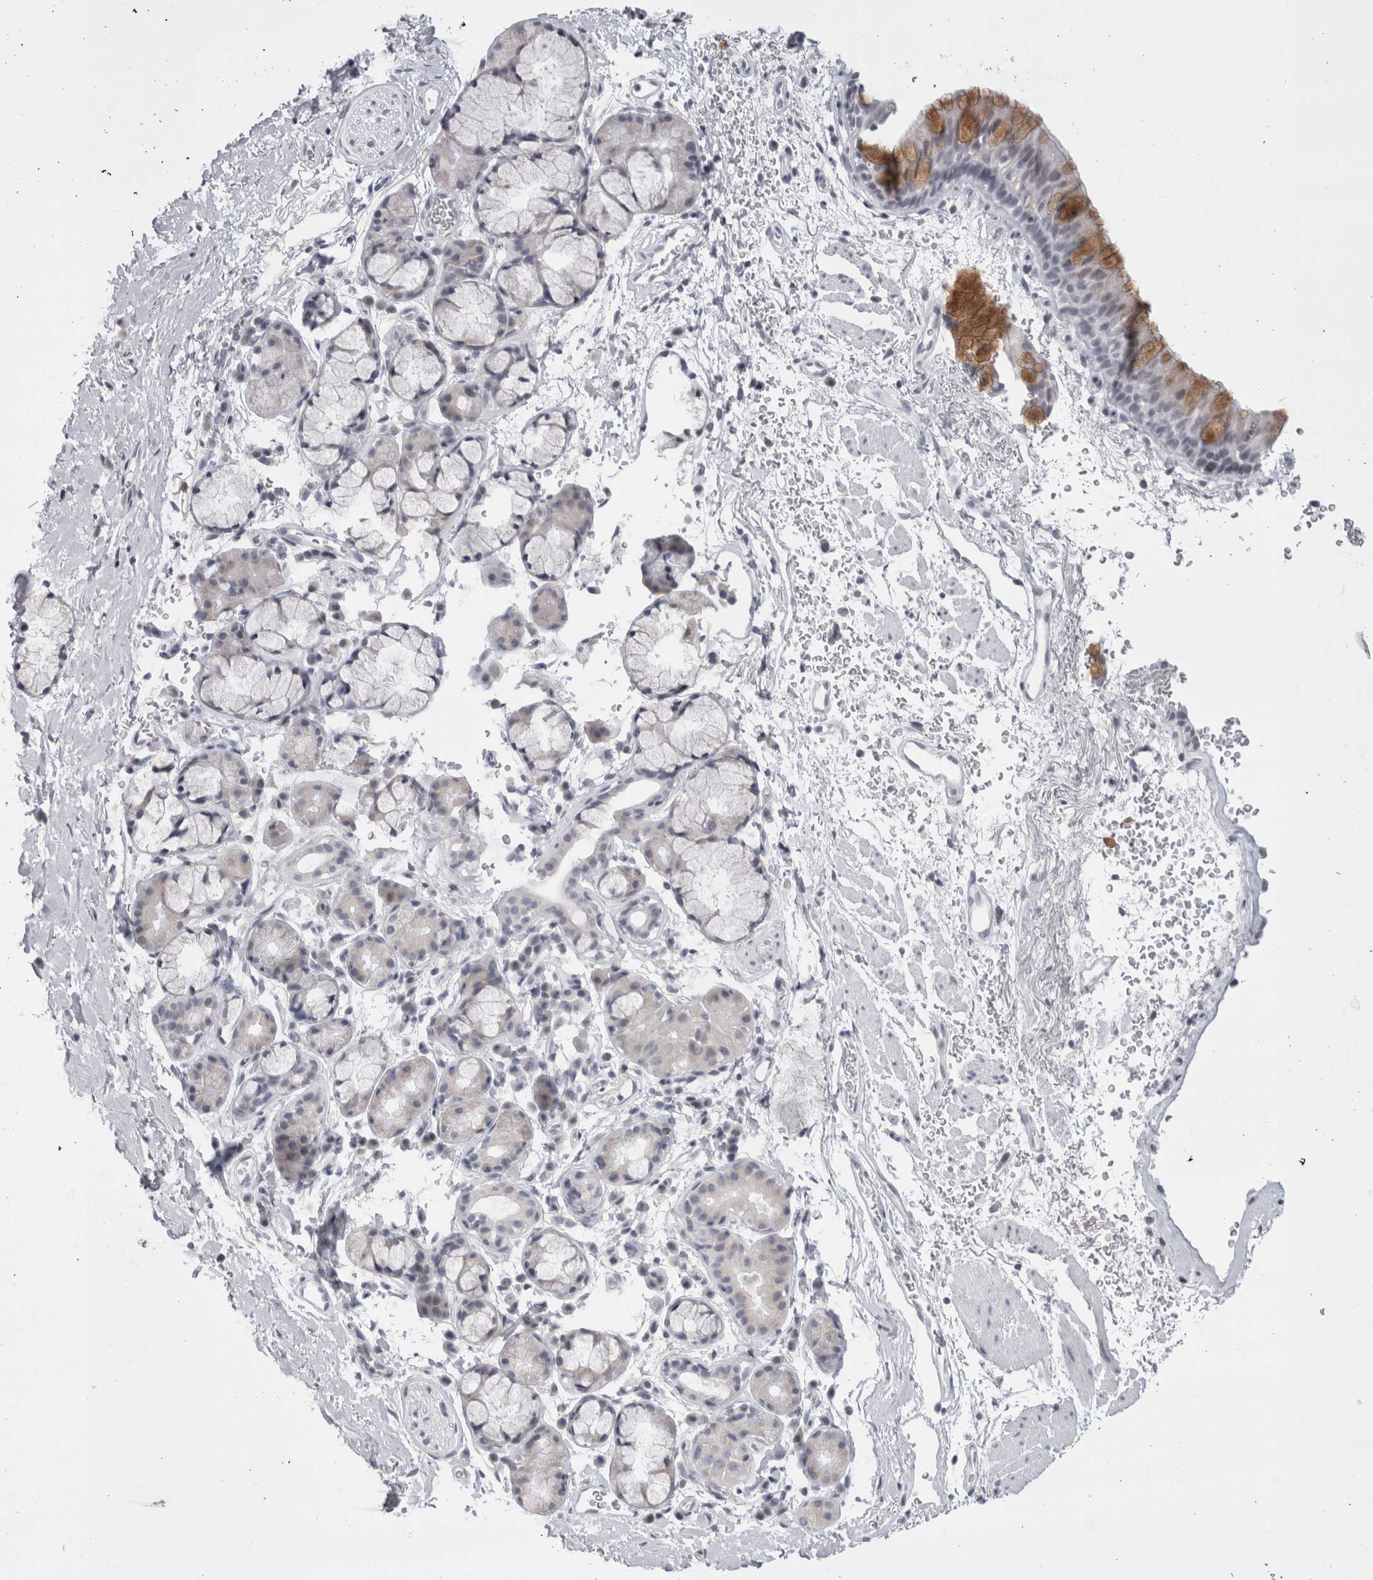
{"staining": {"intensity": "moderate", "quantity": "<25%", "location": "cytoplasmic/membranous"}, "tissue": "bronchus", "cell_type": "Respiratory epithelial cells", "image_type": "normal", "snomed": [{"axis": "morphology", "description": "Normal tissue, NOS"}, {"axis": "topography", "description": "Cartilage tissue"}, {"axis": "topography", "description": "Bronchus"}], "caption": "A high-resolution photomicrograph shows IHC staining of normal bronchus, which reveals moderate cytoplasmic/membranous staining in about <25% of respiratory epithelial cells. The staining was performed using DAB to visualize the protein expression in brown, while the nuclei were stained in blue with hematoxylin (Magnification: 20x).", "gene": "FNDC8", "patient": {"sex": "female", "age": 53}}